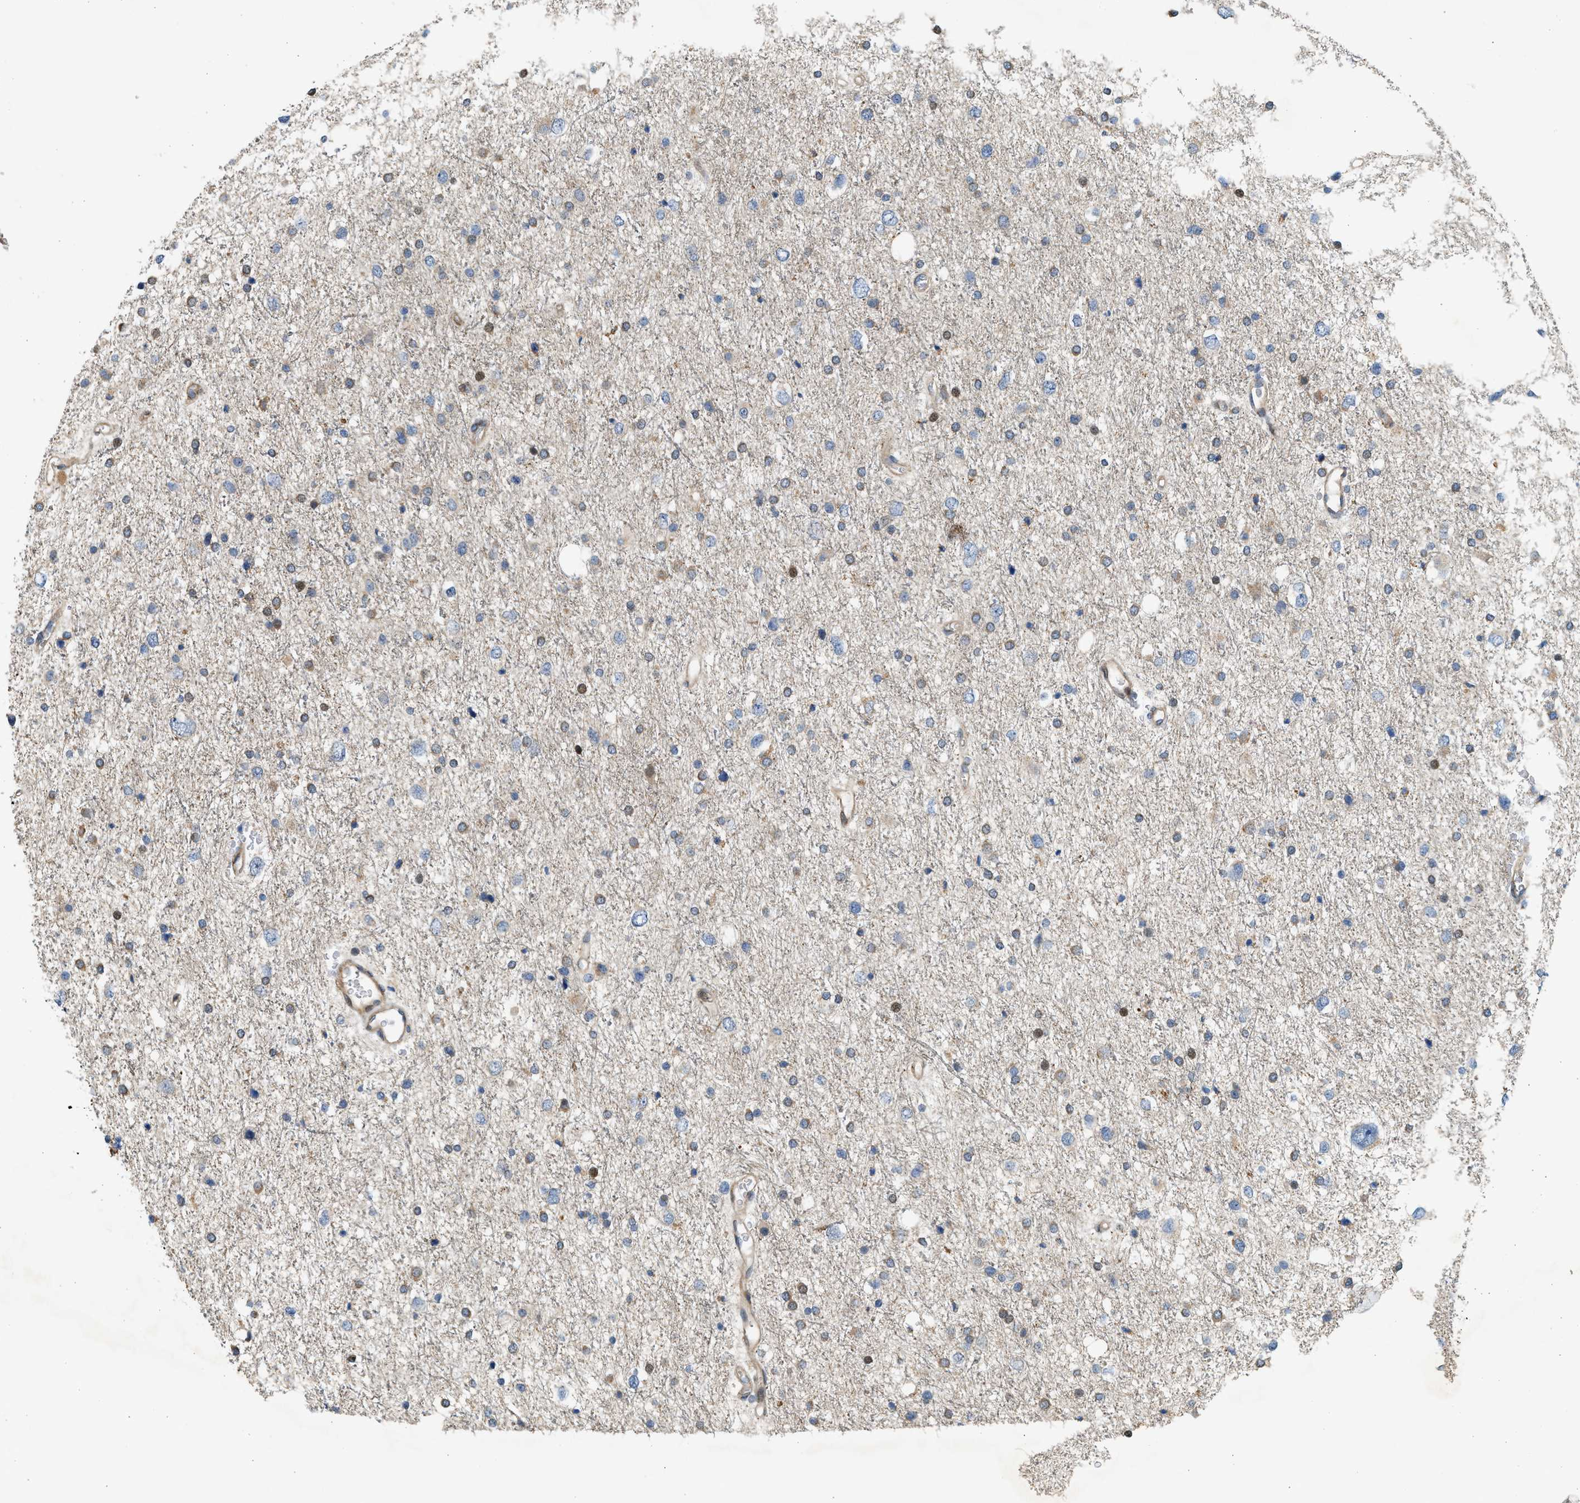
{"staining": {"intensity": "weak", "quantity": "<25%", "location": "cytoplasmic/membranous,nuclear"}, "tissue": "glioma", "cell_type": "Tumor cells", "image_type": "cancer", "snomed": [{"axis": "morphology", "description": "Glioma, malignant, Low grade"}, {"axis": "topography", "description": "Brain"}], "caption": "There is no significant positivity in tumor cells of malignant glioma (low-grade).", "gene": "NRSN2", "patient": {"sex": "female", "age": 37}}